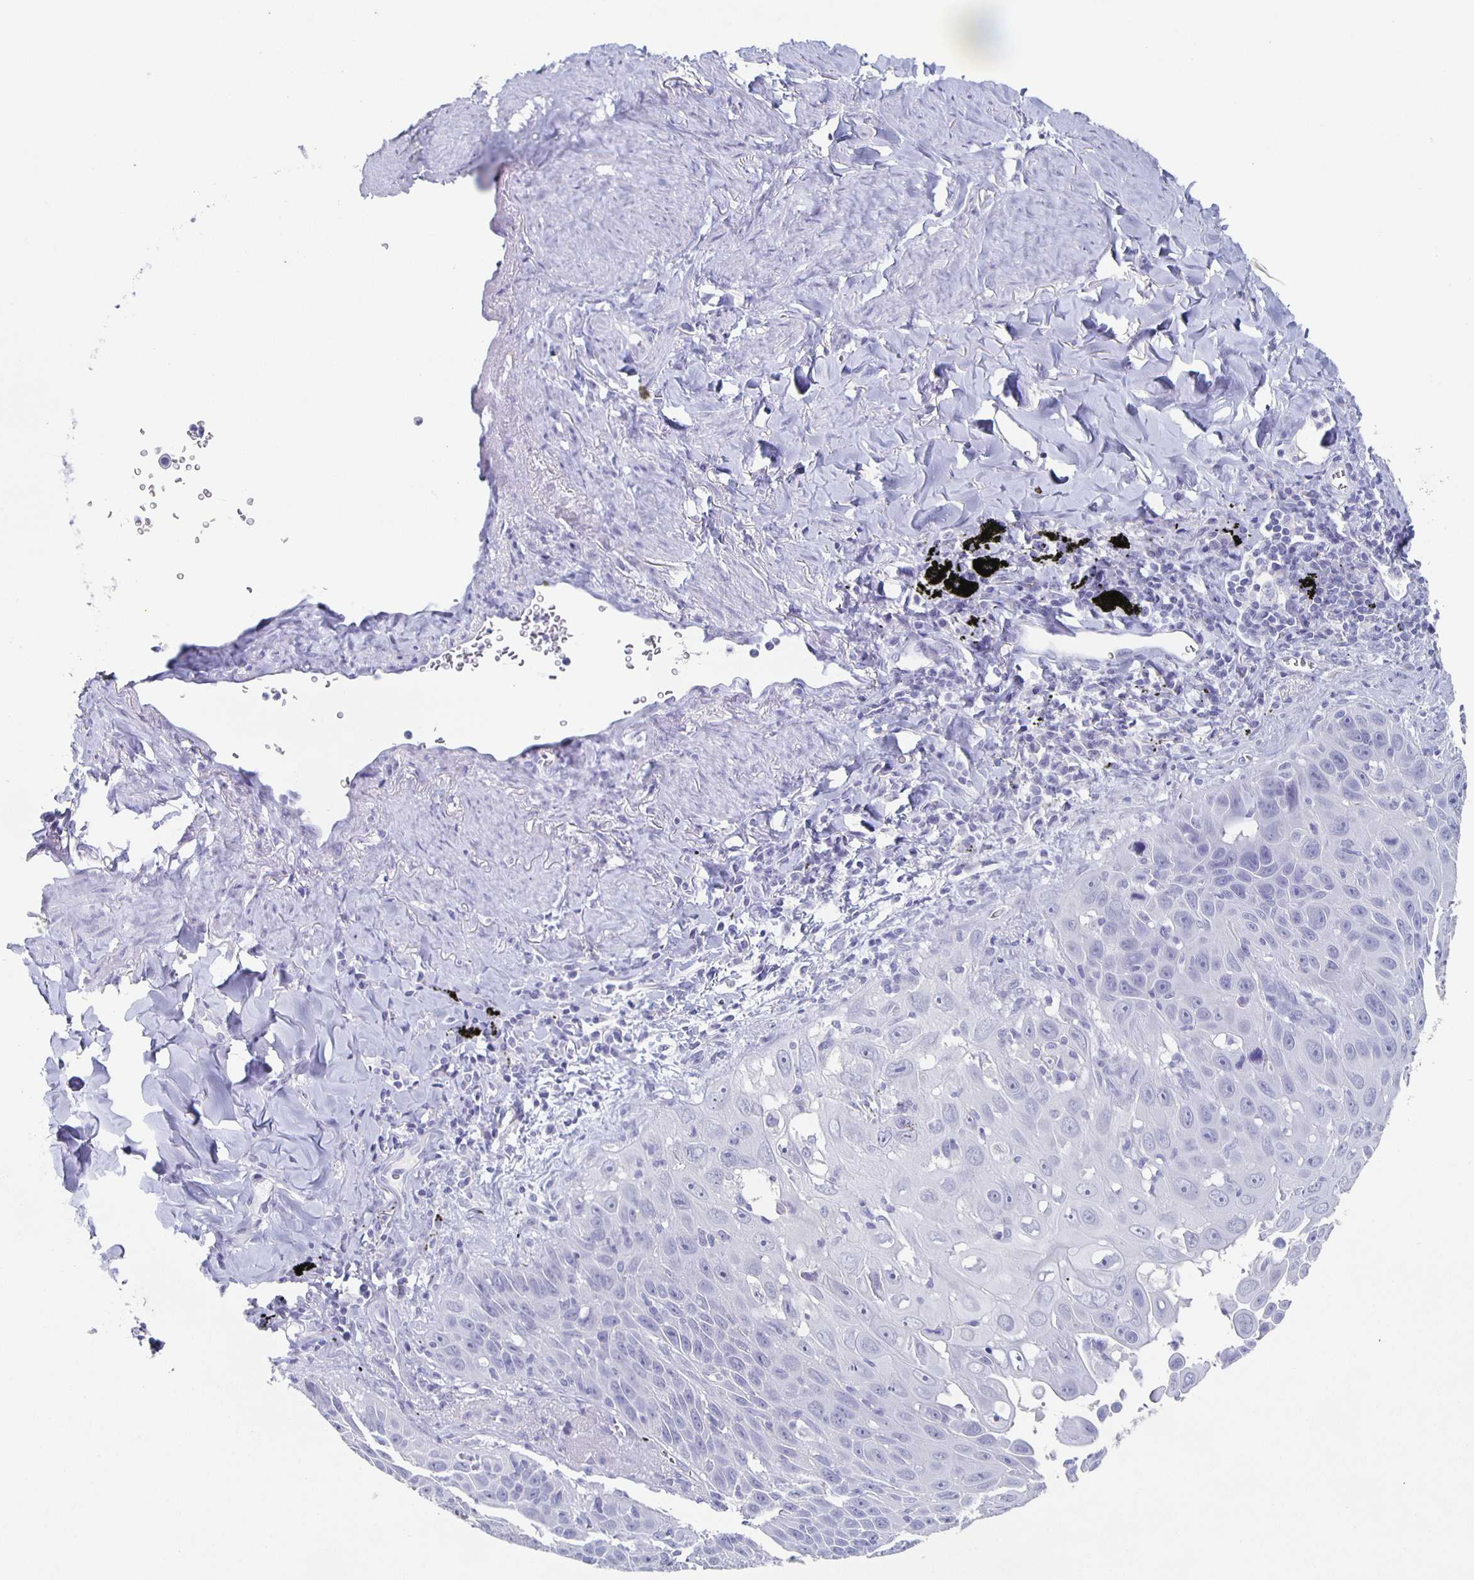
{"staining": {"intensity": "negative", "quantity": "none", "location": "none"}, "tissue": "lung cancer", "cell_type": "Tumor cells", "image_type": "cancer", "snomed": [{"axis": "morphology", "description": "Squamous cell carcinoma, NOS"}, {"axis": "morphology", "description": "Squamous cell carcinoma, metastatic, NOS"}, {"axis": "topography", "description": "Lymph node"}, {"axis": "topography", "description": "Lung"}], "caption": "IHC image of neoplastic tissue: lung cancer stained with DAB (3,3'-diaminobenzidine) shows no significant protein staining in tumor cells.", "gene": "SLC34A2", "patient": {"sex": "female", "age": 62}}